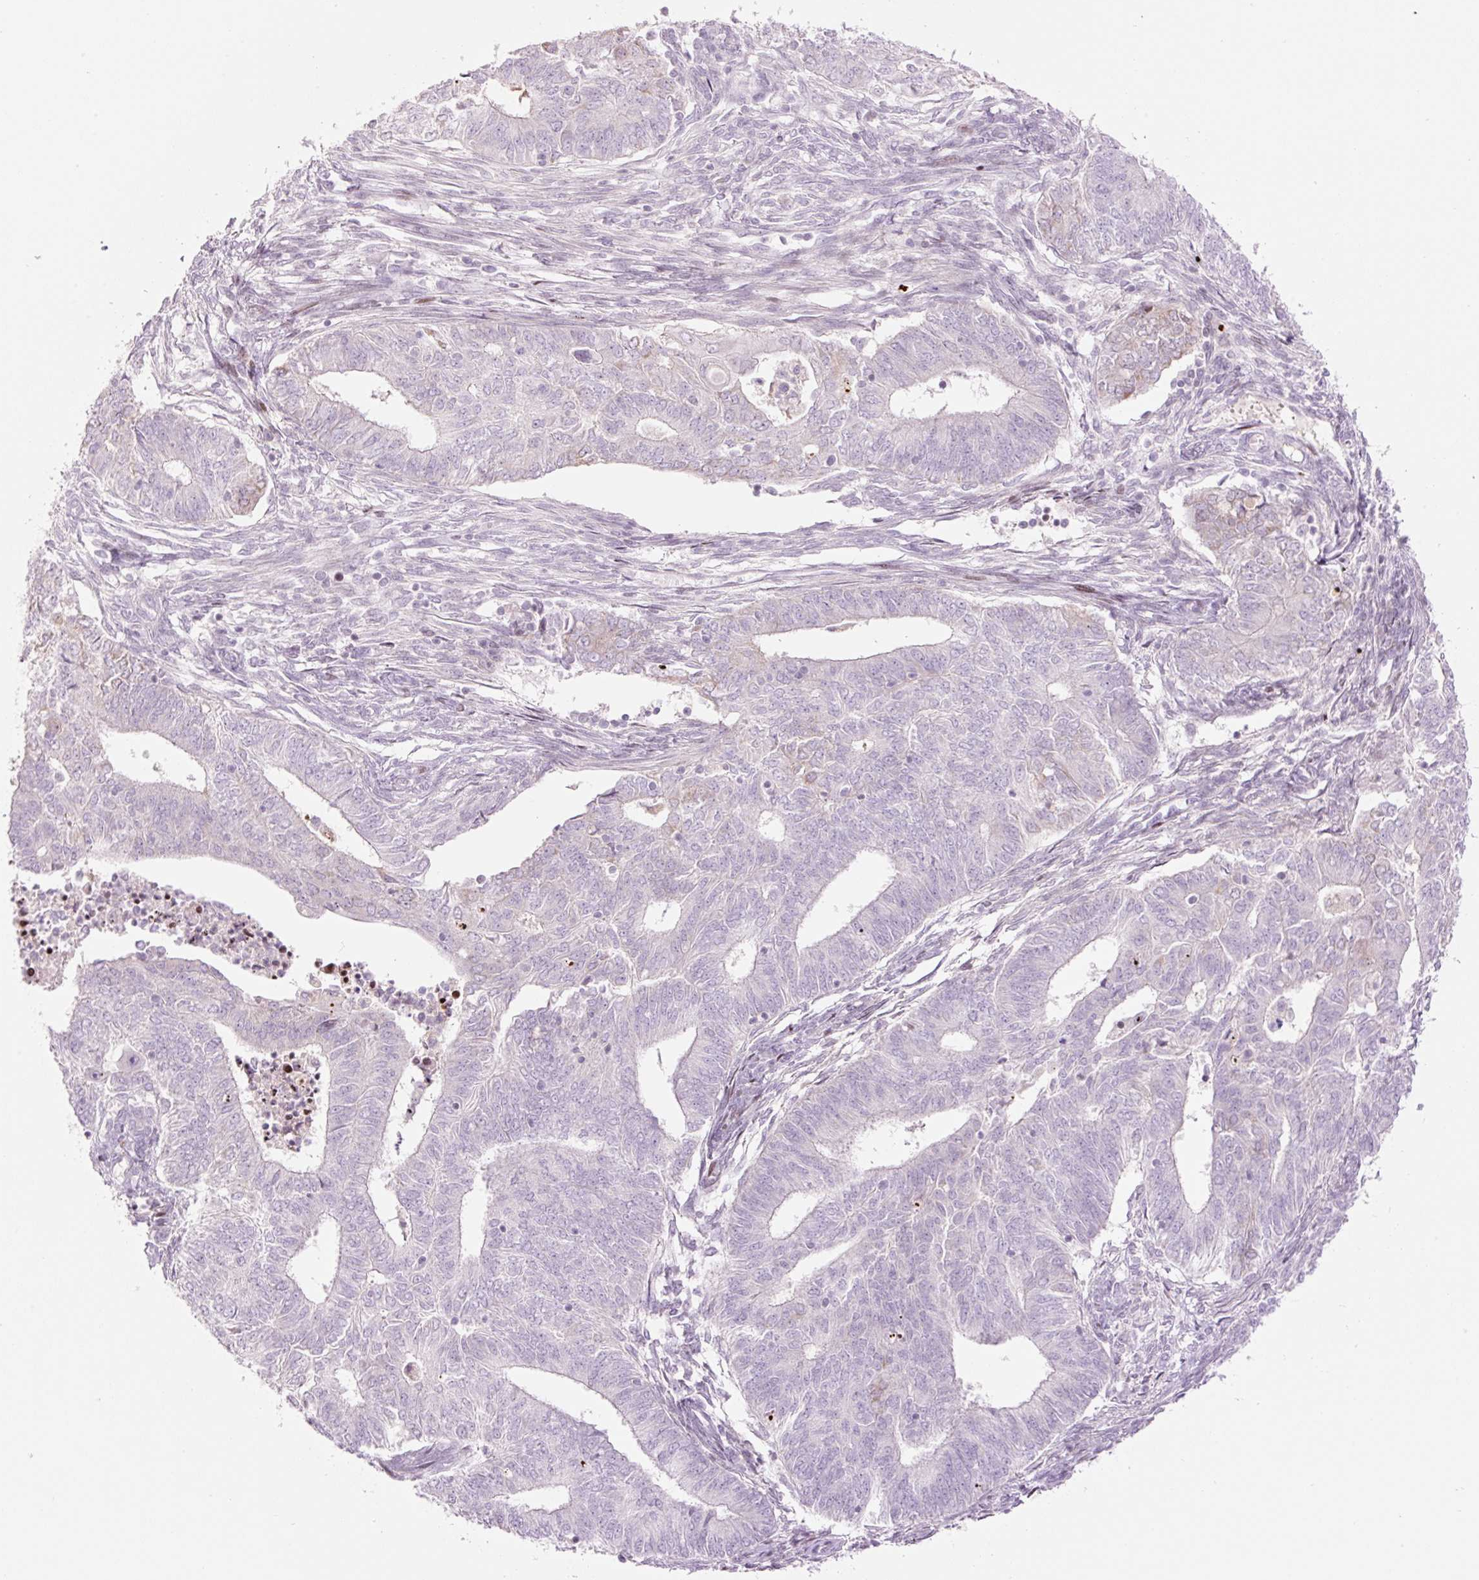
{"staining": {"intensity": "weak", "quantity": "<25%", "location": "cytoplasmic/membranous"}, "tissue": "endometrial cancer", "cell_type": "Tumor cells", "image_type": "cancer", "snomed": [{"axis": "morphology", "description": "Adenocarcinoma, NOS"}, {"axis": "topography", "description": "Endometrium"}], "caption": "Human endometrial cancer stained for a protein using immunohistochemistry (IHC) displays no expression in tumor cells.", "gene": "TMEM177", "patient": {"sex": "female", "age": 62}}